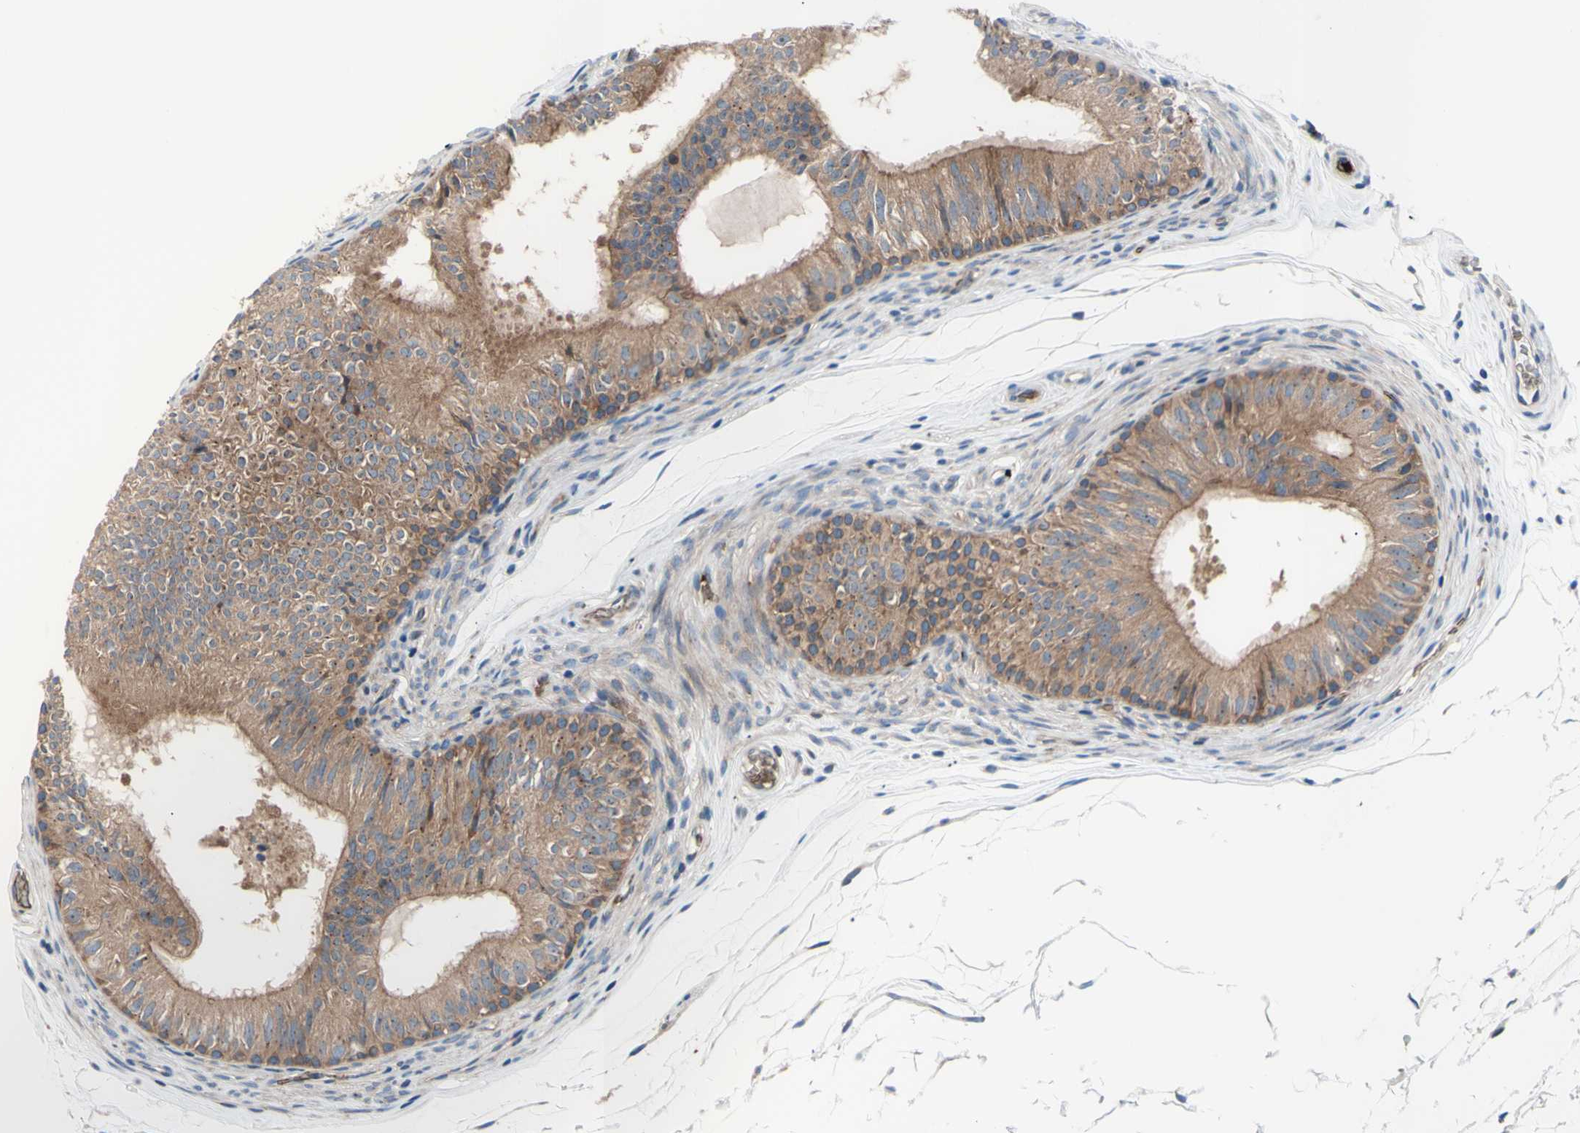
{"staining": {"intensity": "moderate", "quantity": ">75%", "location": "cytoplasmic/membranous,nuclear"}, "tissue": "epididymis", "cell_type": "Glandular cells", "image_type": "normal", "snomed": [{"axis": "morphology", "description": "Normal tissue, NOS"}, {"axis": "topography", "description": "Epididymis"}], "caption": "Epididymis stained with DAB IHC reveals medium levels of moderate cytoplasmic/membranous,nuclear positivity in about >75% of glandular cells.", "gene": "USP9X", "patient": {"sex": "male", "age": 36}}